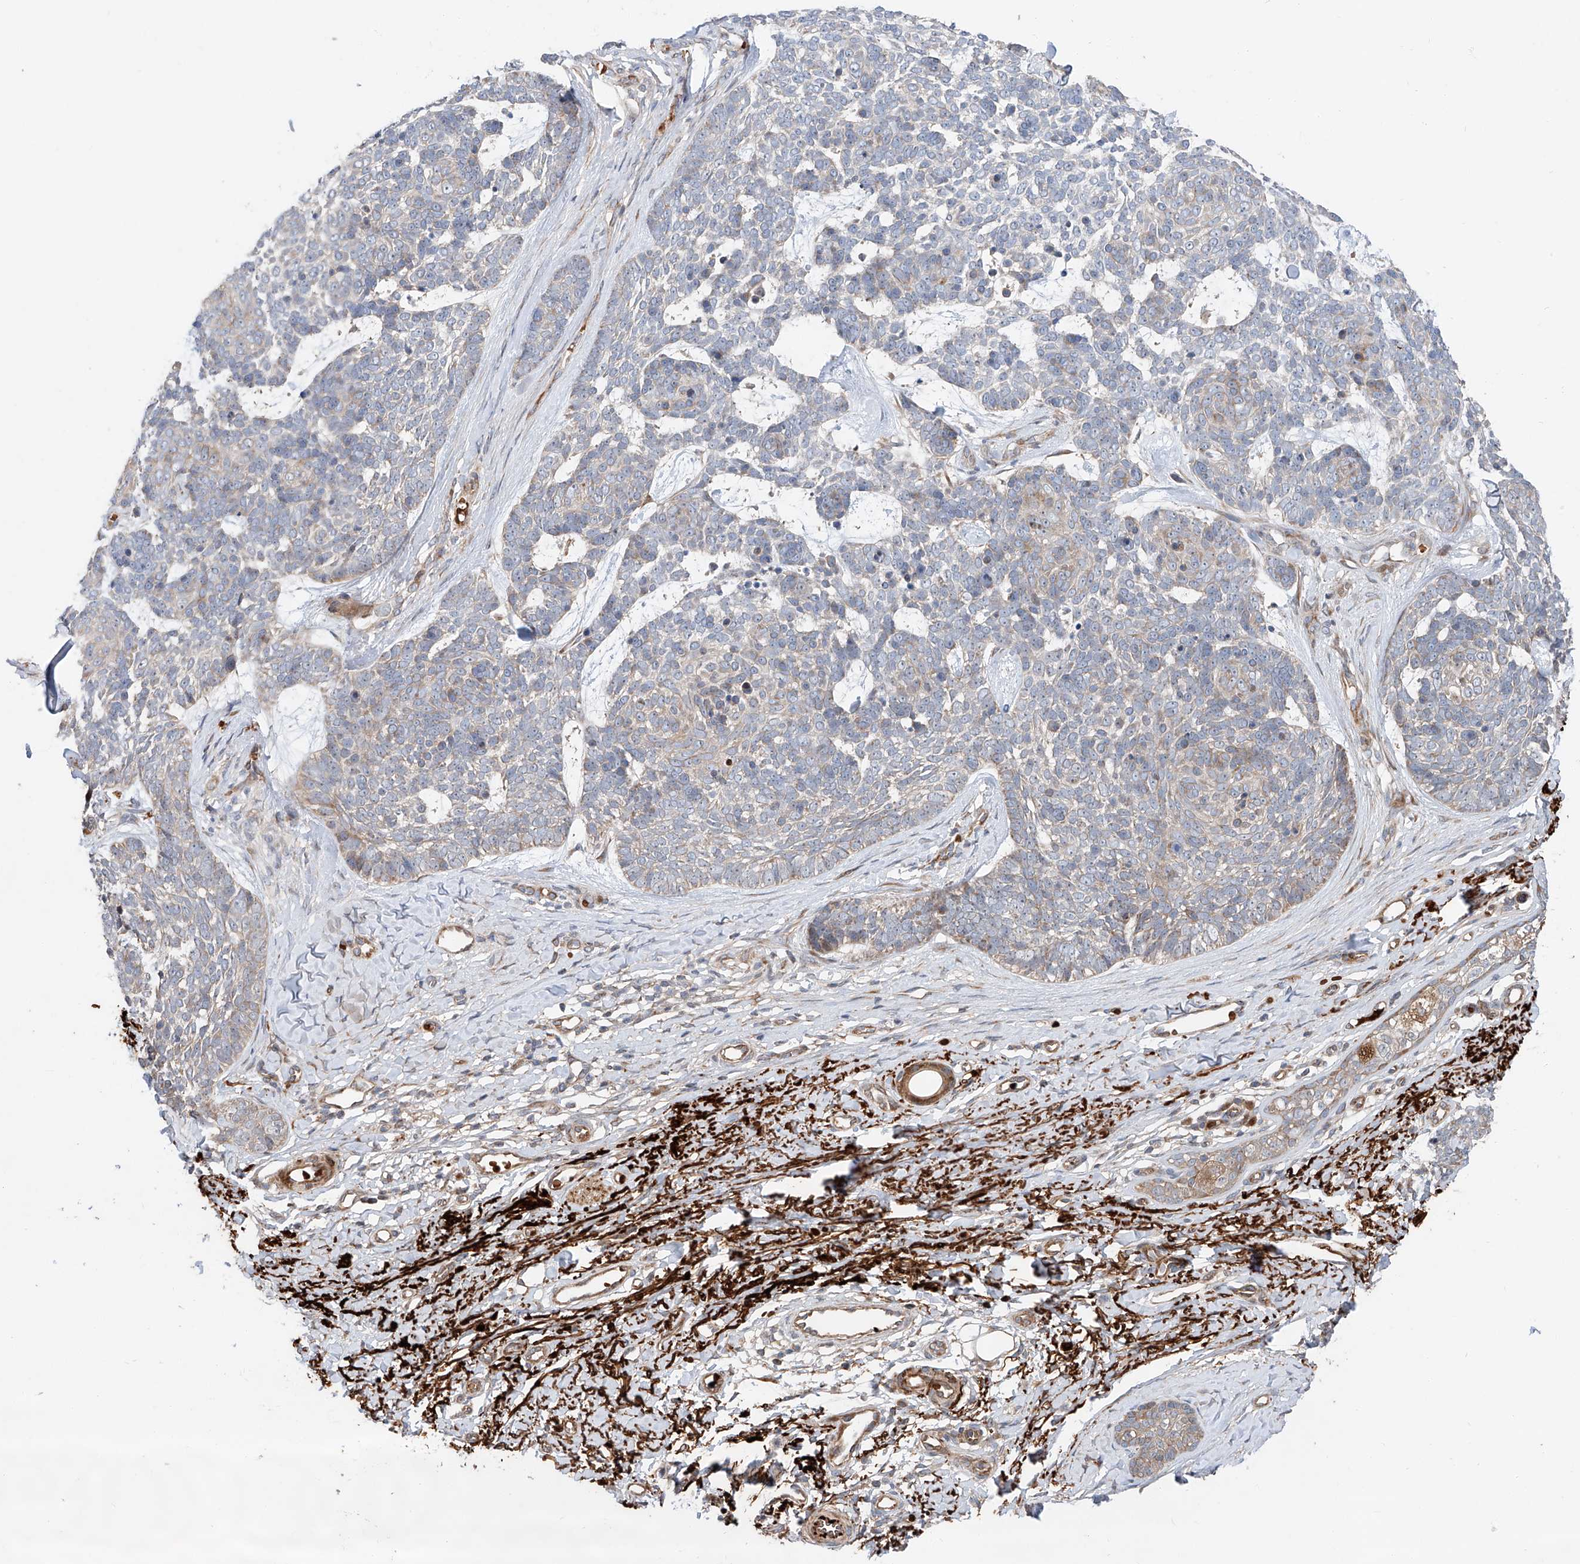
{"staining": {"intensity": "weak", "quantity": "<25%", "location": "cytoplasmic/membranous"}, "tissue": "skin cancer", "cell_type": "Tumor cells", "image_type": "cancer", "snomed": [{"axis": "morphology", "description": "Basal cell carcinoma"}, {"axis": "topography", "description": "Skin"}], "caption": "A high-resolution photomicrograph shows immunohistochemistry staining of skin cancer, which exhibits no significant expression in tumor cells.", "gene": "USF3", "patient": {"sex": "female", "age": 81}}